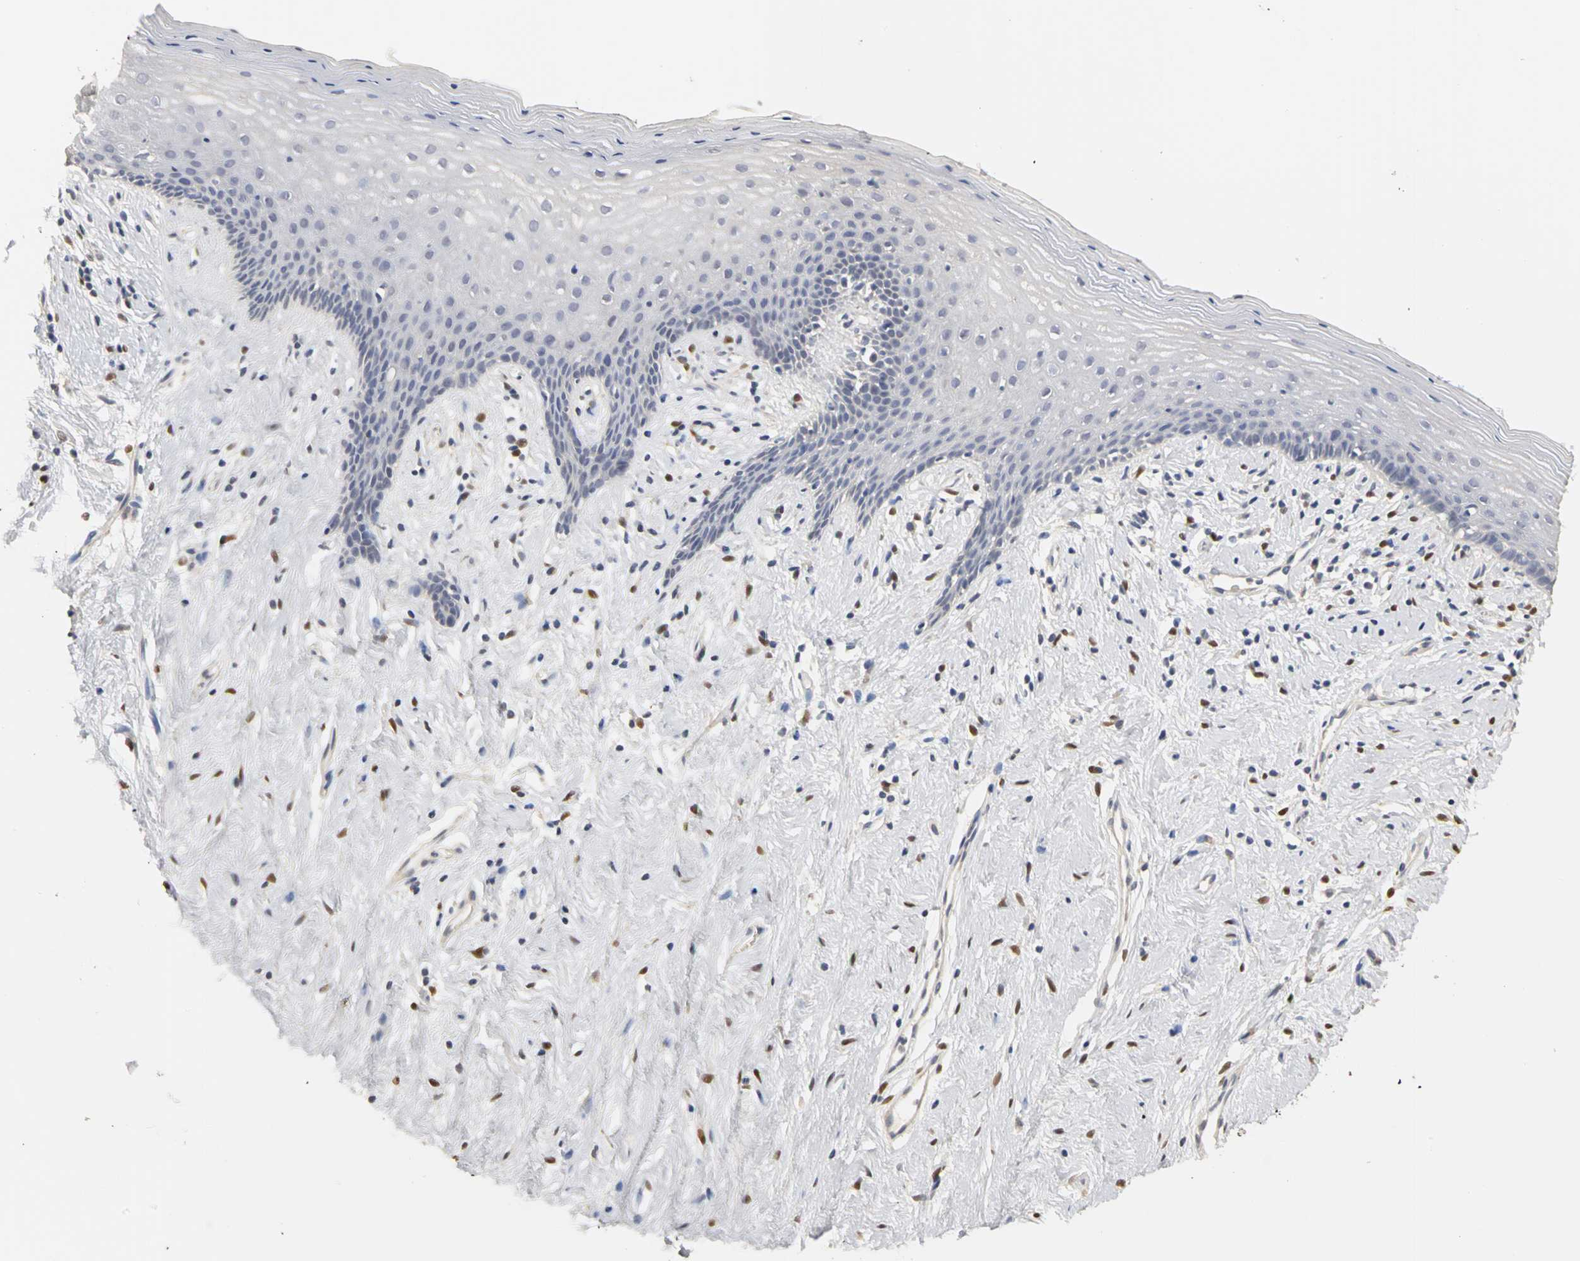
{"staining": {"intensity": "negative", "quantity": "none", "location": "none"}, "tissue": "vagina", "cell_type": "Squamous epithelial cells", "image_type": "normal", "snomed": [{"axis": "morphology", "description": "Normal tissue, NOS"}, {"axis": "topography", "description": "Vagina"}], "caption": "Immunohistochemical staining of unremarkable vagina reveals no significant expression in squamous epithelial cells. Nuclei are stained in blue.", "gene": "PGR", "patient": {"sex": "female", "age": 44}}